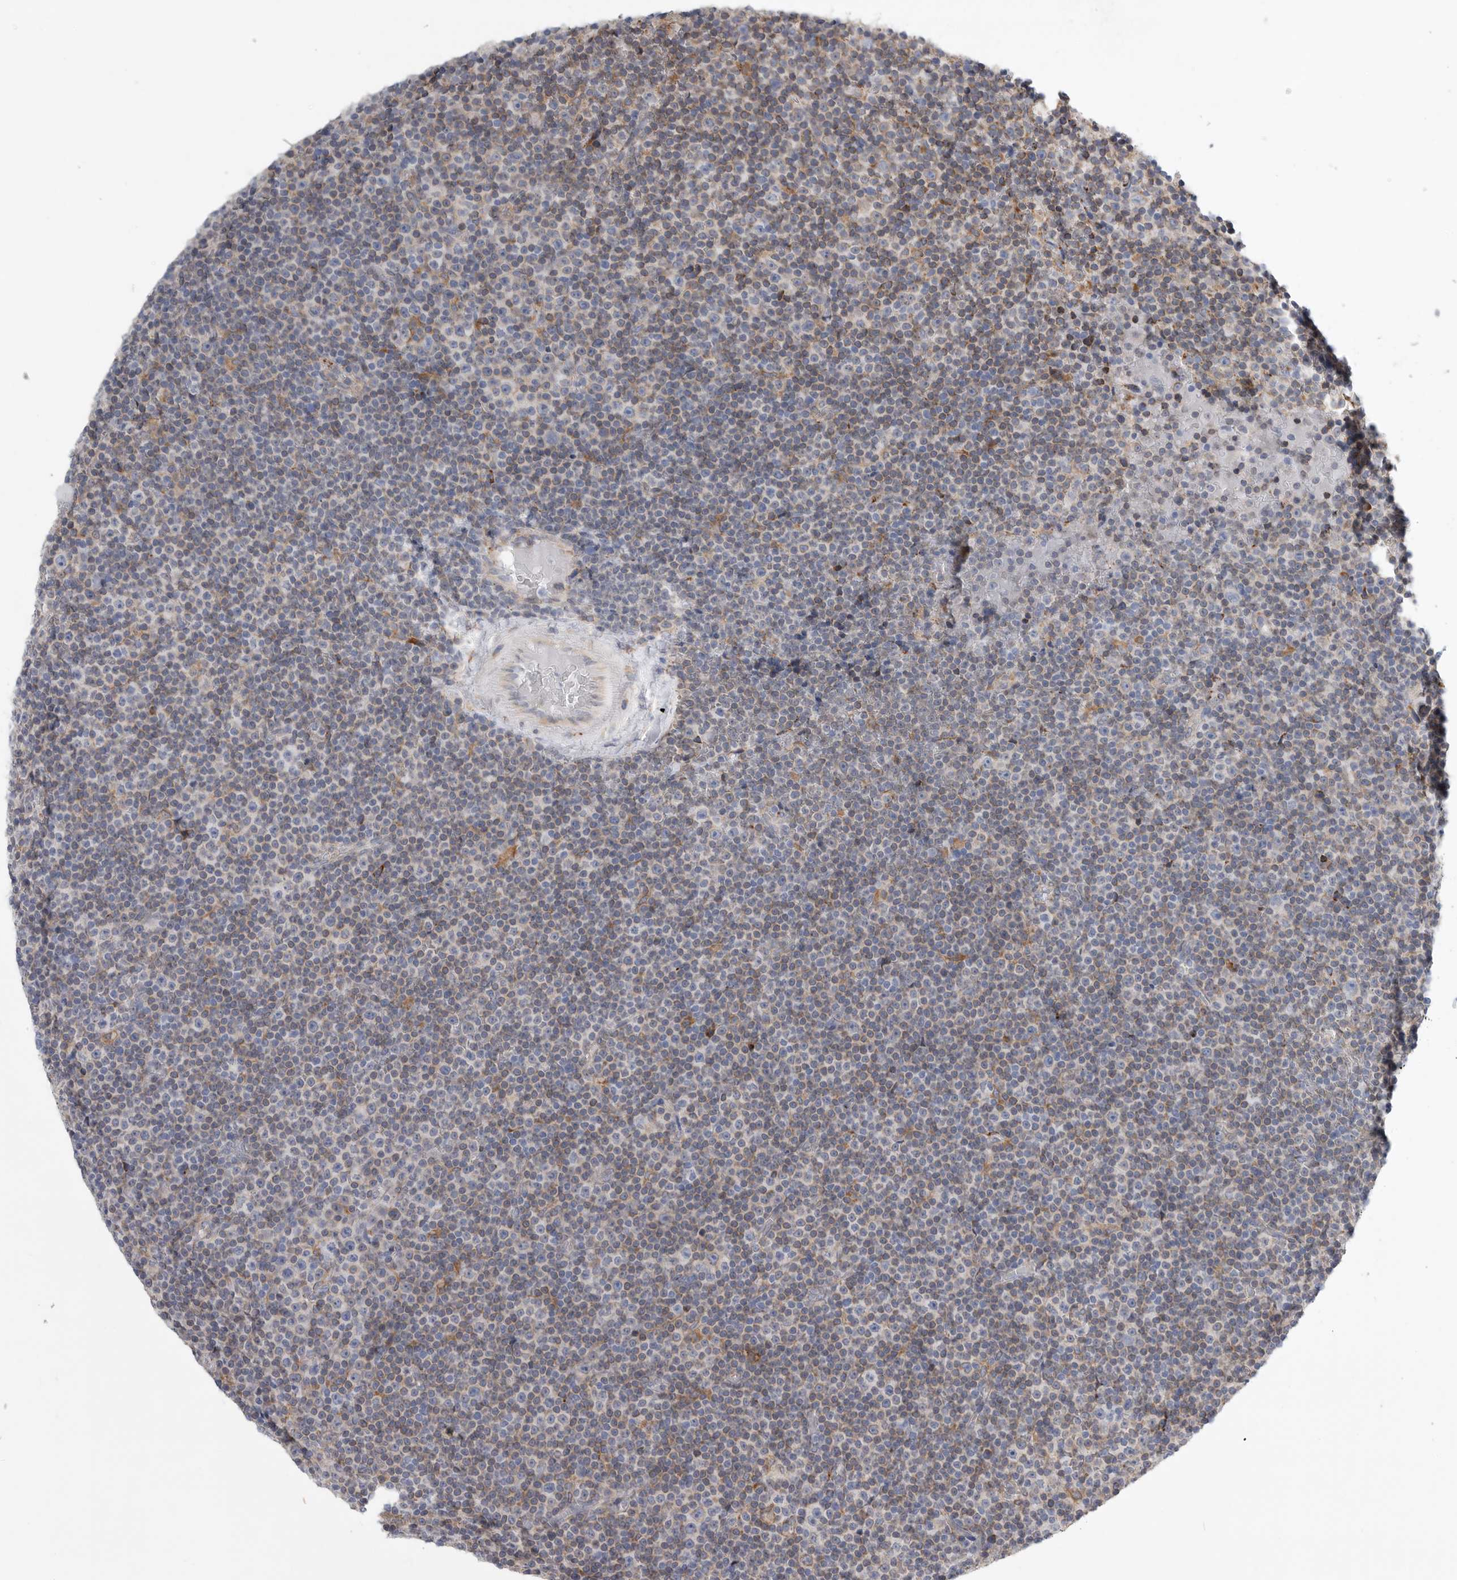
{"staining": {"intensity": "negative", "quantity": "none", "location": "none"}, "tissue": "lymphoma", "cell_type": "Tumor cells", "image_type": "cancer", "snomed": [{"axis": "morphology", "description": "Malignant lymphoma, non-Hodgkin's type, Low grade"}, {"axis": "topography", "description": "Lymph node"}], "caption": "A photomicrograph of lymphoma stained for a protein shows no brown staining in tumor cells. (Immunohistochemistry (ihc), brightfield microscopy, high magnification).", "gene": "GANAB", "patient": {"sex": "female", "age": 67}}